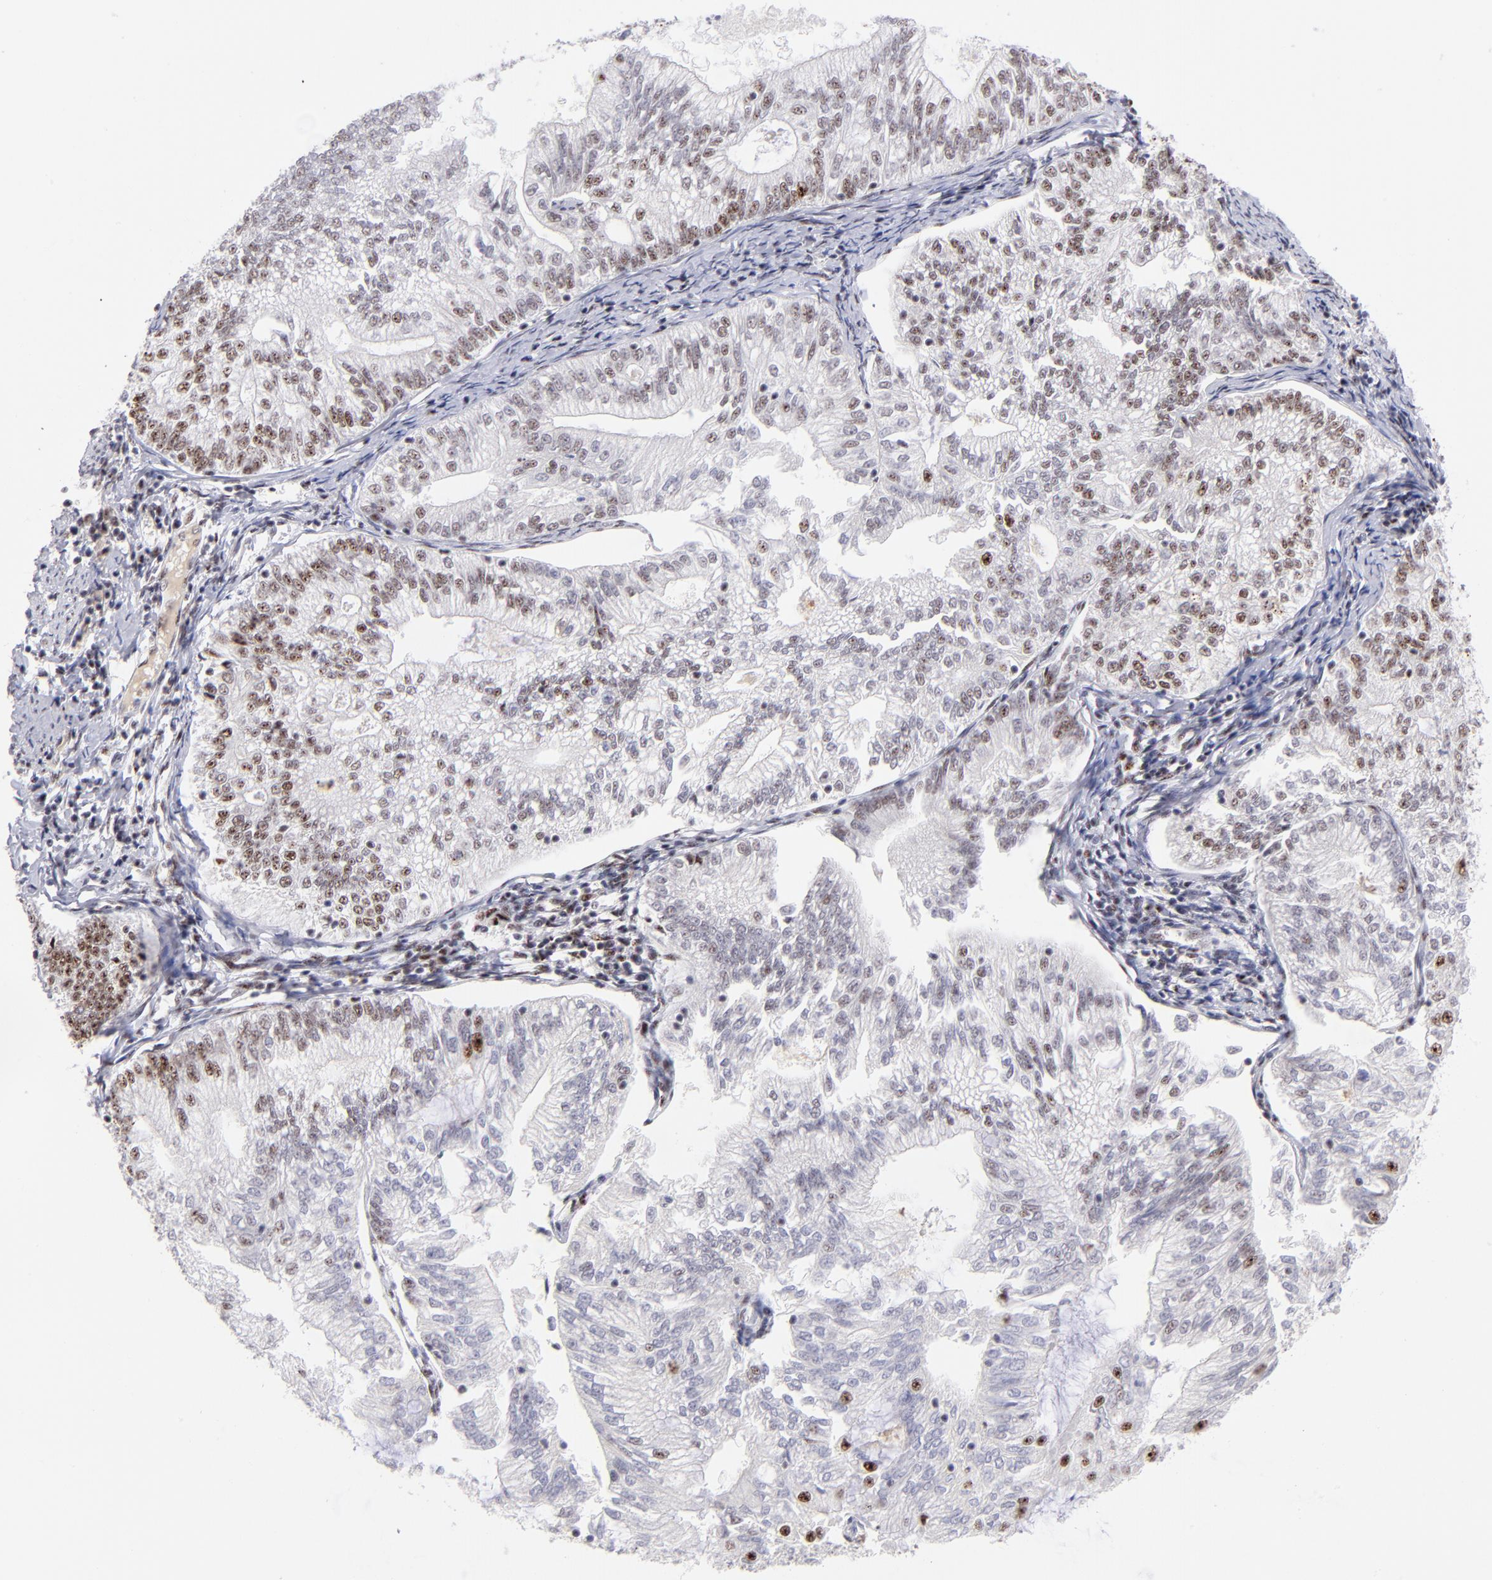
{"staining": {"intensity": "moderate", "quantity": "25%-75%", "location": "nuclear"}, "tissue": "endometrial cancer", "cell_type": "Tumor cells", "image_type": "cancer", "snomed": [{"axis": "morphology", "description": "Adenocarcinoma, NOS"}, {"axis": "topography", "description": "Endometrium"}], "caption": "Endometrial cancer stained with DAB (3,3'-diaminobenzidine) IHC displays medium levels of moderate nuclear expression in about 25%-75% of tumor cells.", "gene": "CDC25C", "patient": {"sex": "female", "age": 69}}